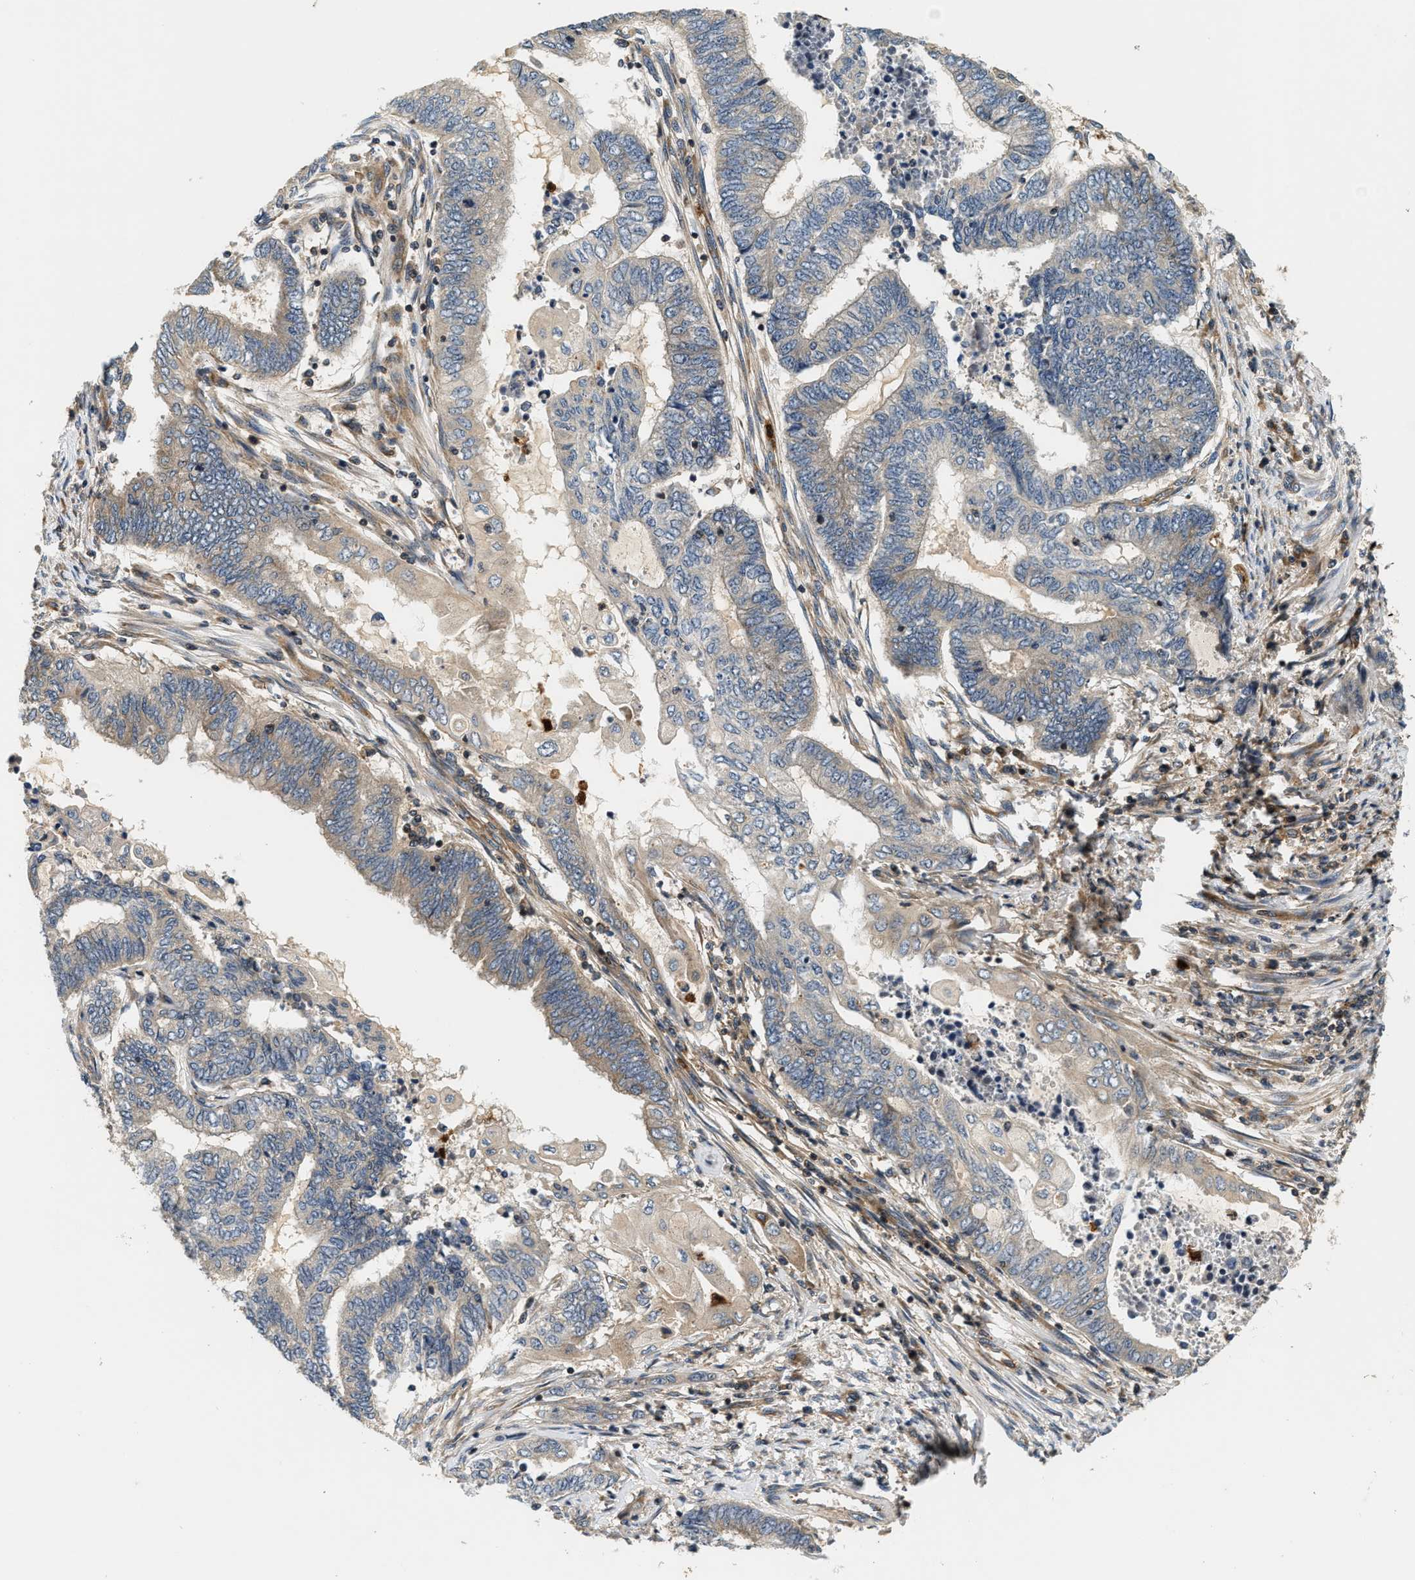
{"staining": {"intensity": "weak", "quantity": "25%-75%", "location": "cytoplasmic/membranous"}, "tissue": "endometrial cancer", "cell_type": "Tumor cells", "image_type": "cancer", "snomed": [{"axis": "morphology", "description": "Adenocarcinoma, NOS"}, {"axis": "topography", "description": "Uterus"}, {"axis": "topography", "description": "Endometrium"}], "caption": "A brown stain labels weak cytoplasmic/membranous staining of a protein in endometrial cancer (adenocarcinoma) tumor cells.", "gene": "SAMD9", "patient": {"sex": "female", "age": 70}}